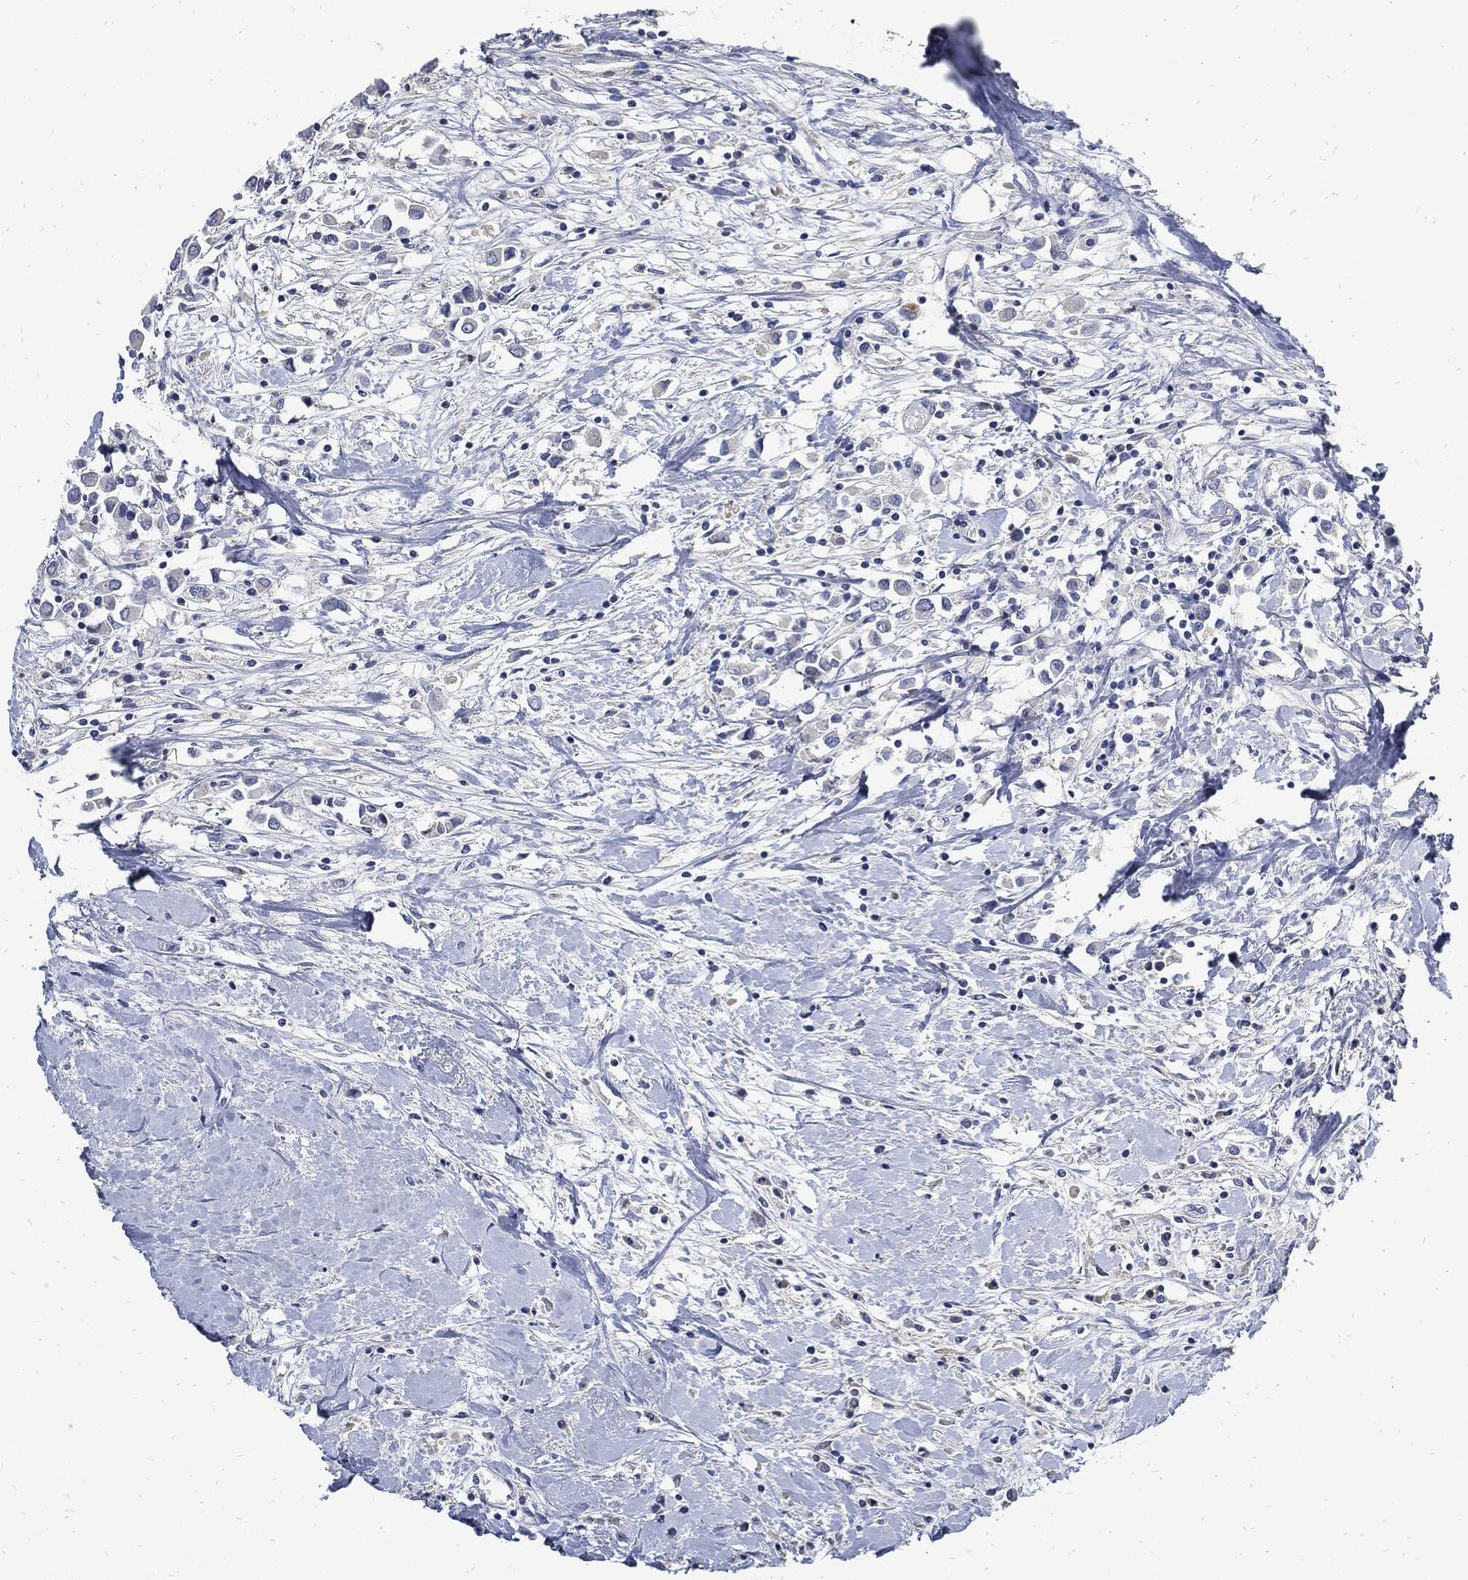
{"staining": {"intensity": "negative", "quantity": "none", "location": "none"}, "tissue": "breast cancer", "cell_type": "Tumor cells", "image_type": "cancer", "snomed": [{"axis": "morphology", "description": "Duct carcinoma"}, {"axis": "topography", "description": "Breast"}], "caption": "Tumor cells show no significant expression in breast cancer (invasive ductal carcinoma).", "gene": "CPE", "patient": {"sex": "female", "age": 61}}